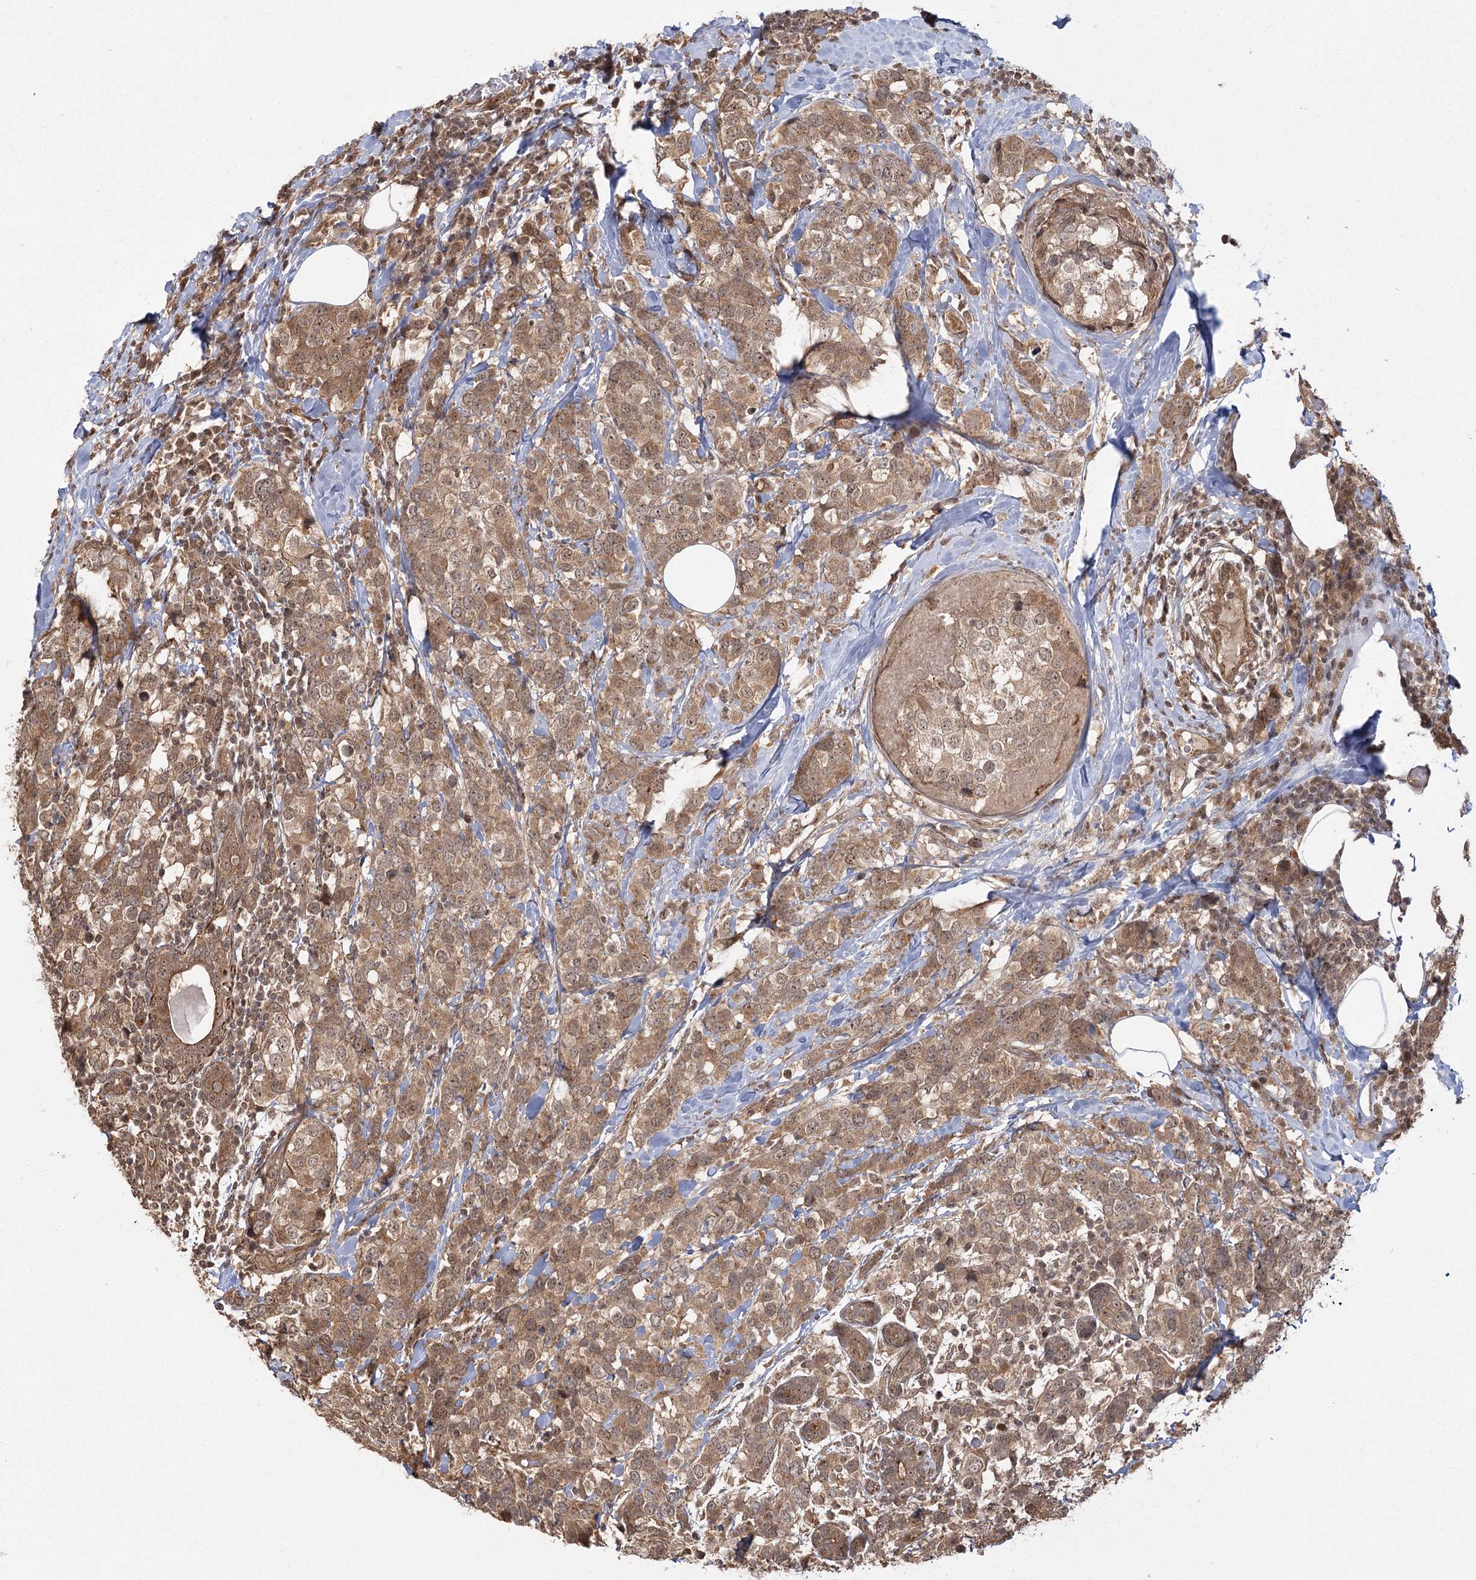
{"staining": {"intensity": "moderate", "quantity": ">75%", "location": "cytoplasmic/membranous"}, "tissue": "breast cancer", "cell_type": "Tumor cells", "image_type": "cancer", "snomed": [{"axis": "morphology", "description": "Lobular carcinoma"}, {"axis": "topography", "description": "Breast"}], "caption": "High-magnification brightfield microscopy of lobular carcinoma (breast) stained with DAB (brown) and counterstained with hematoxylin (blue). tumor cells exhibit moderate cytoplasmic/membranous positivity is seen in about>75% of cells.", "gene": "R3HDM2", "patient": {"sex": "female", "age": 59}}